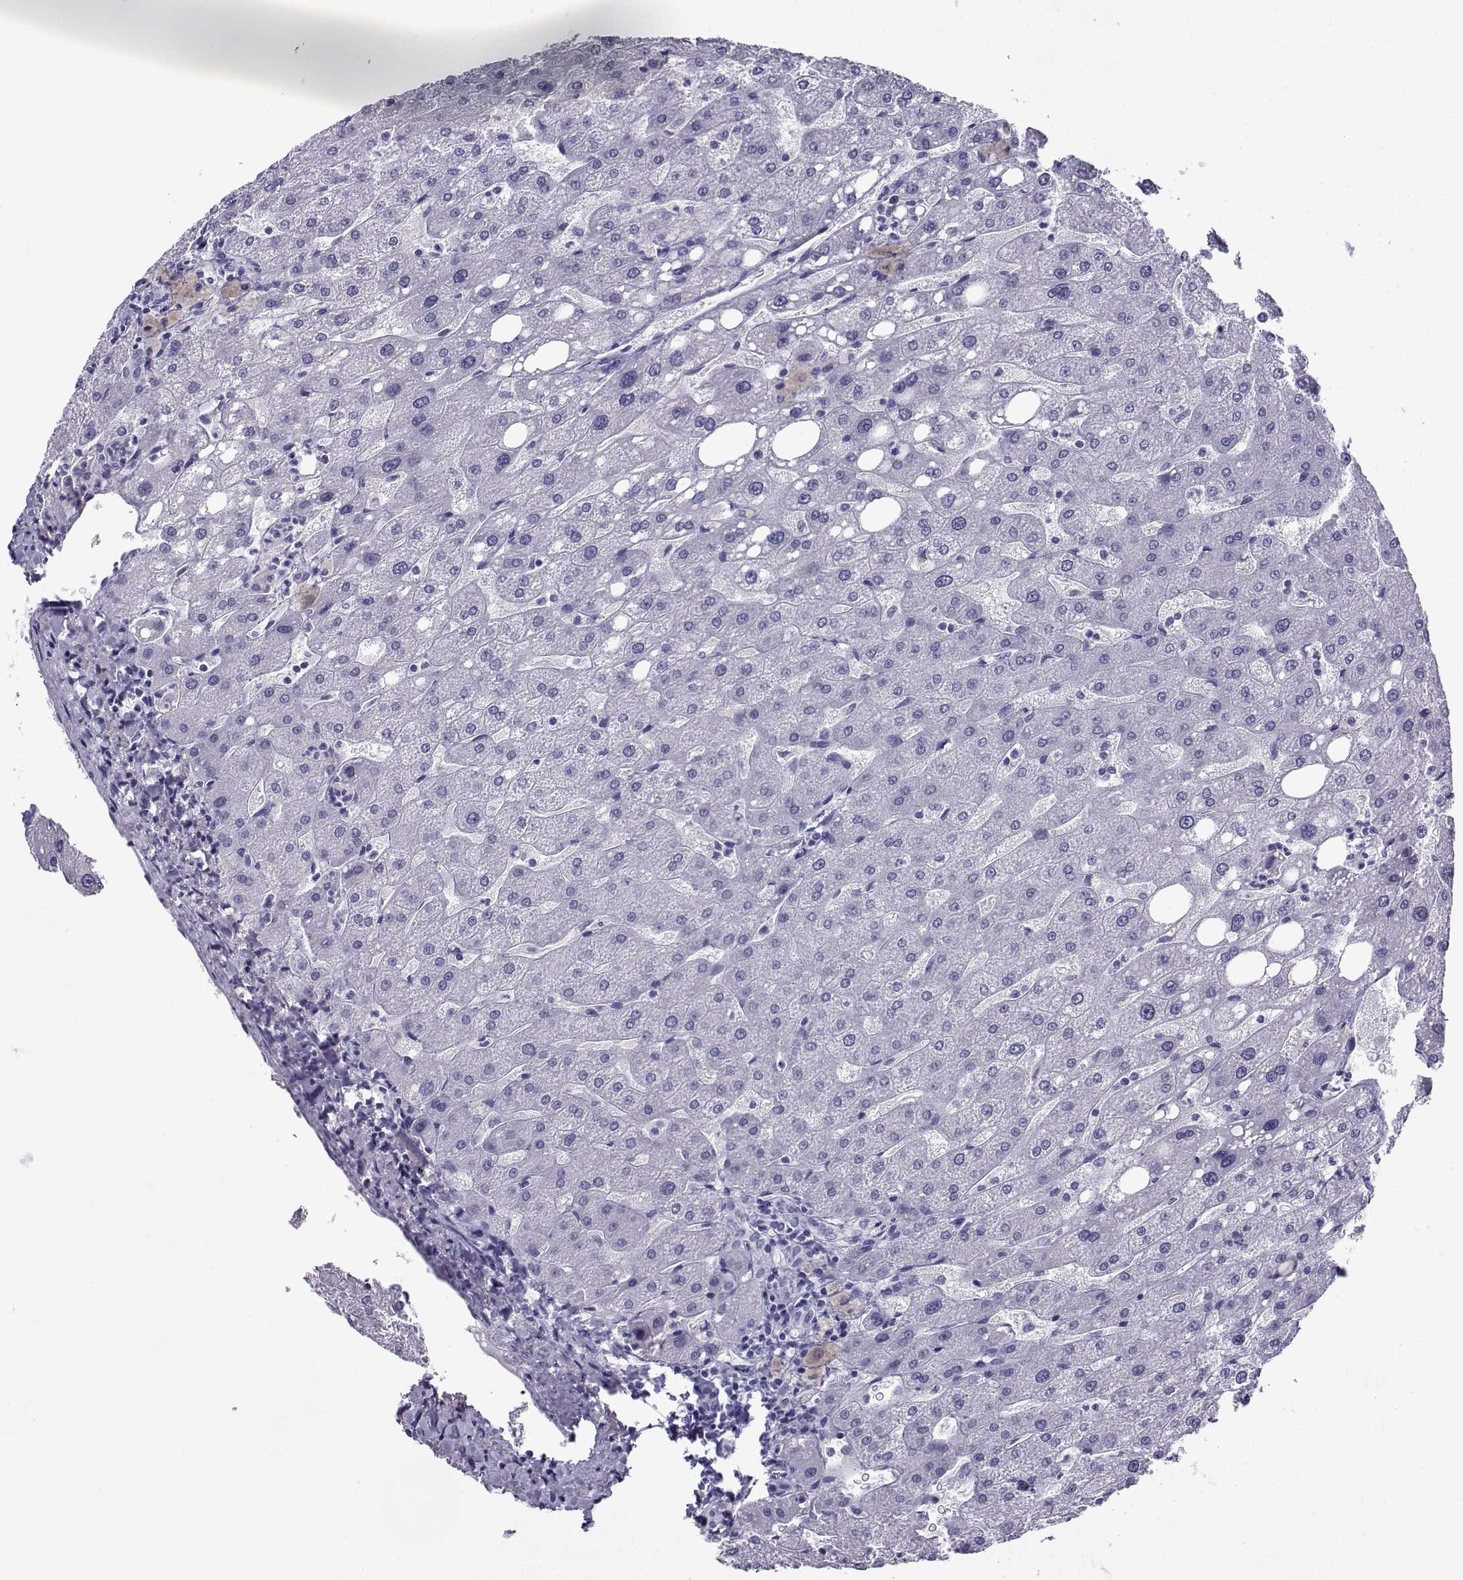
{"staining": {"intensity": "negative", "quantity": "none", "location": "none"}, "tissue": "liver", "cell_type": "Cholangiocytes", "image_type": "normal", "snomed": [{"axis": "morphology", "description": "Normal tissue, NOS"}, {"axis": "topography", "description": "Liver"}], "caption": "This is an IHC image of unremarkable liver. There is no expression in cholangiocytes.", "gene": "CRYBB1", "patient": {"sex": "male", "age": 67}}